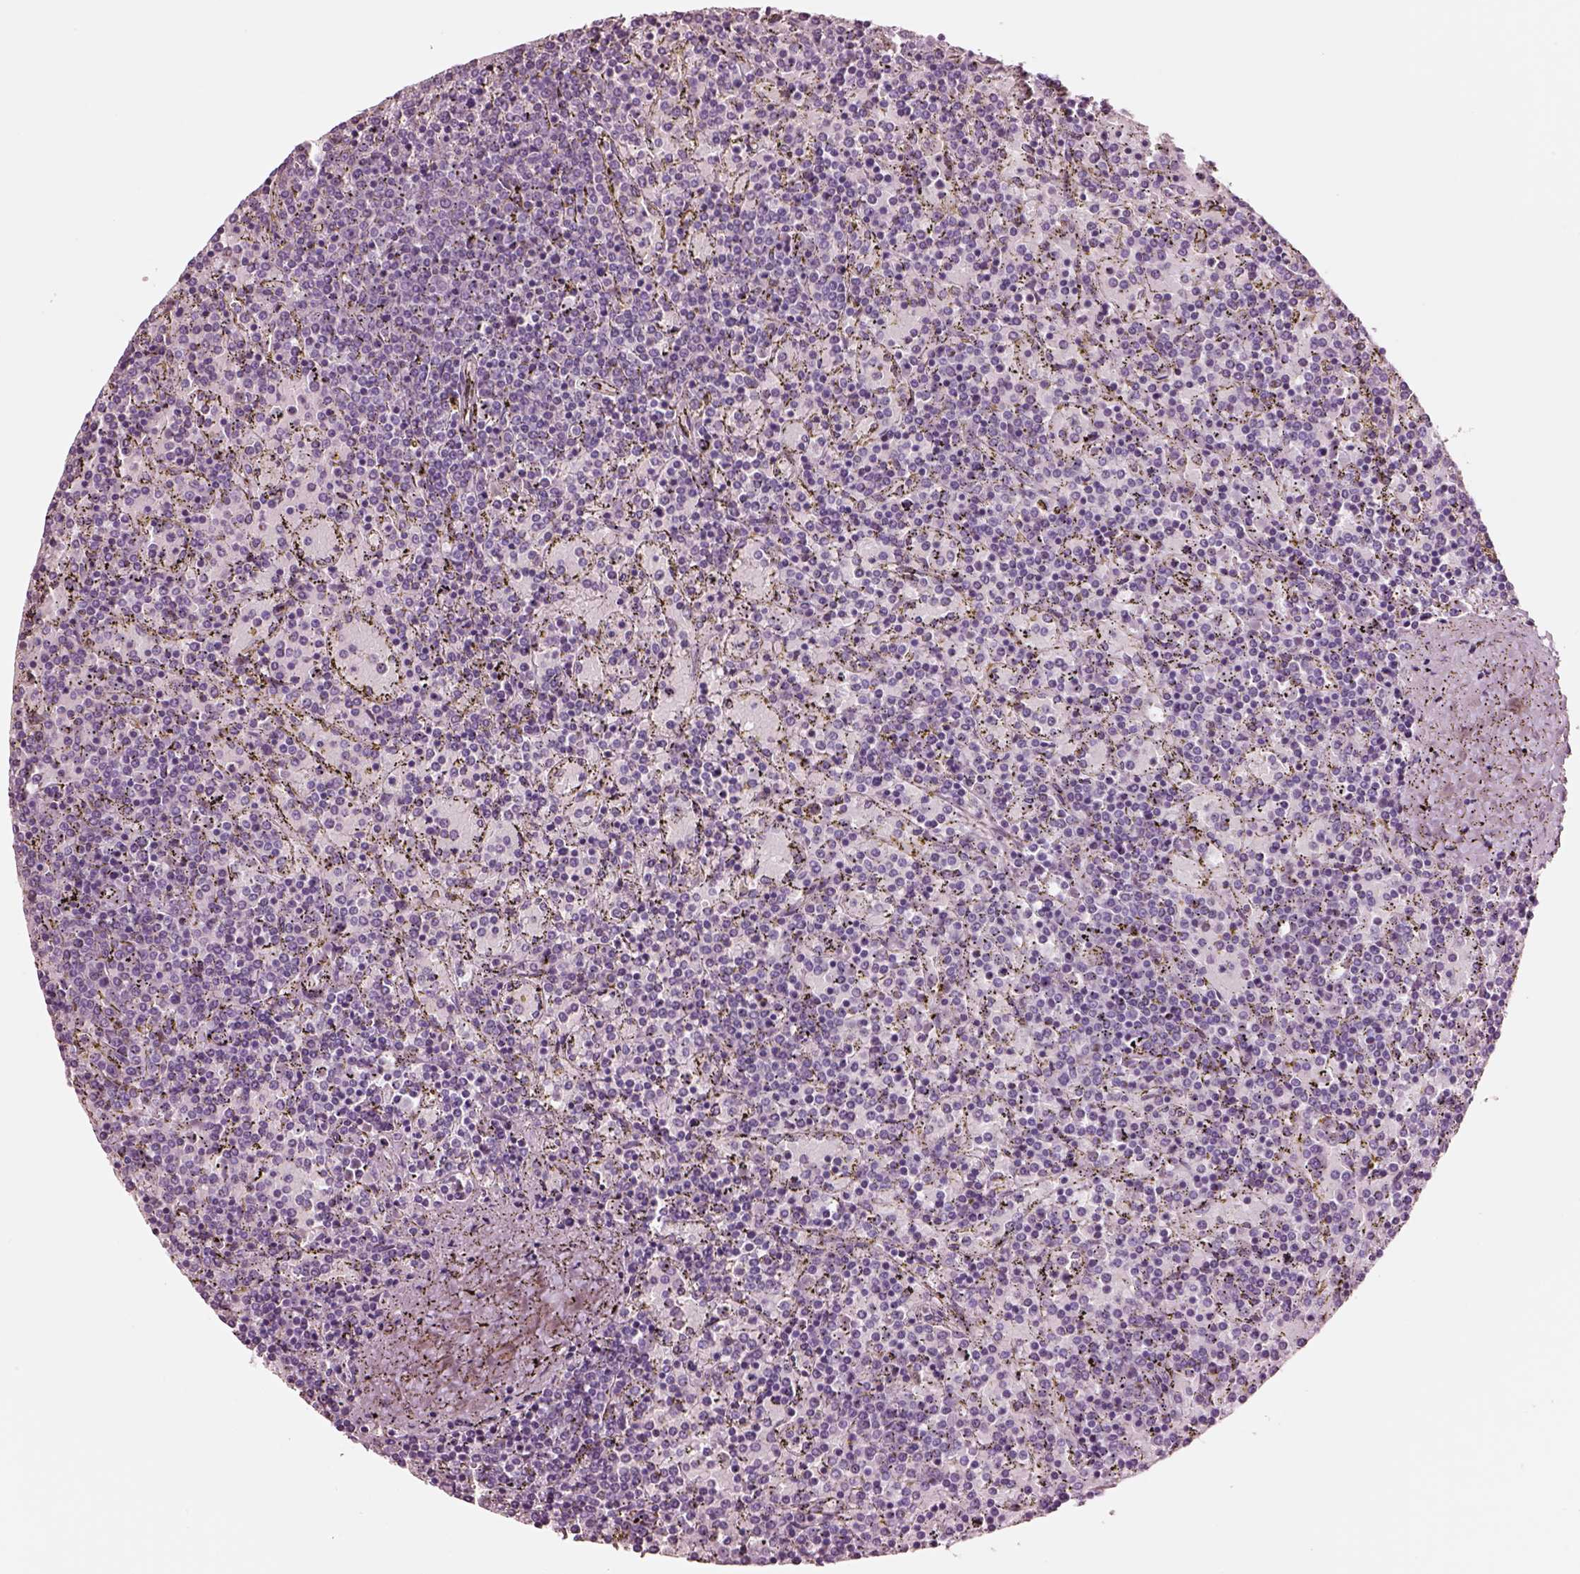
{"staining": {"intensity": "negative", "quantity": "none", "location": "none"}, "tissue": "lymphoma", "cell_type": "Tumor cells", "image_type": "cancer", "snomed": [{"axis": "morphology", "description": "Malignant lymphoma, non-Hodgkin's type, Low grade"}, {"axis": "topography", "description": "Spleen"}], "caption": "This is an immunohistochemistry micrograph of human lymphoma. There is no staining in tumor cells.", "gene": "NMRK2", "patient": {"sex": "female", "age": 77}}